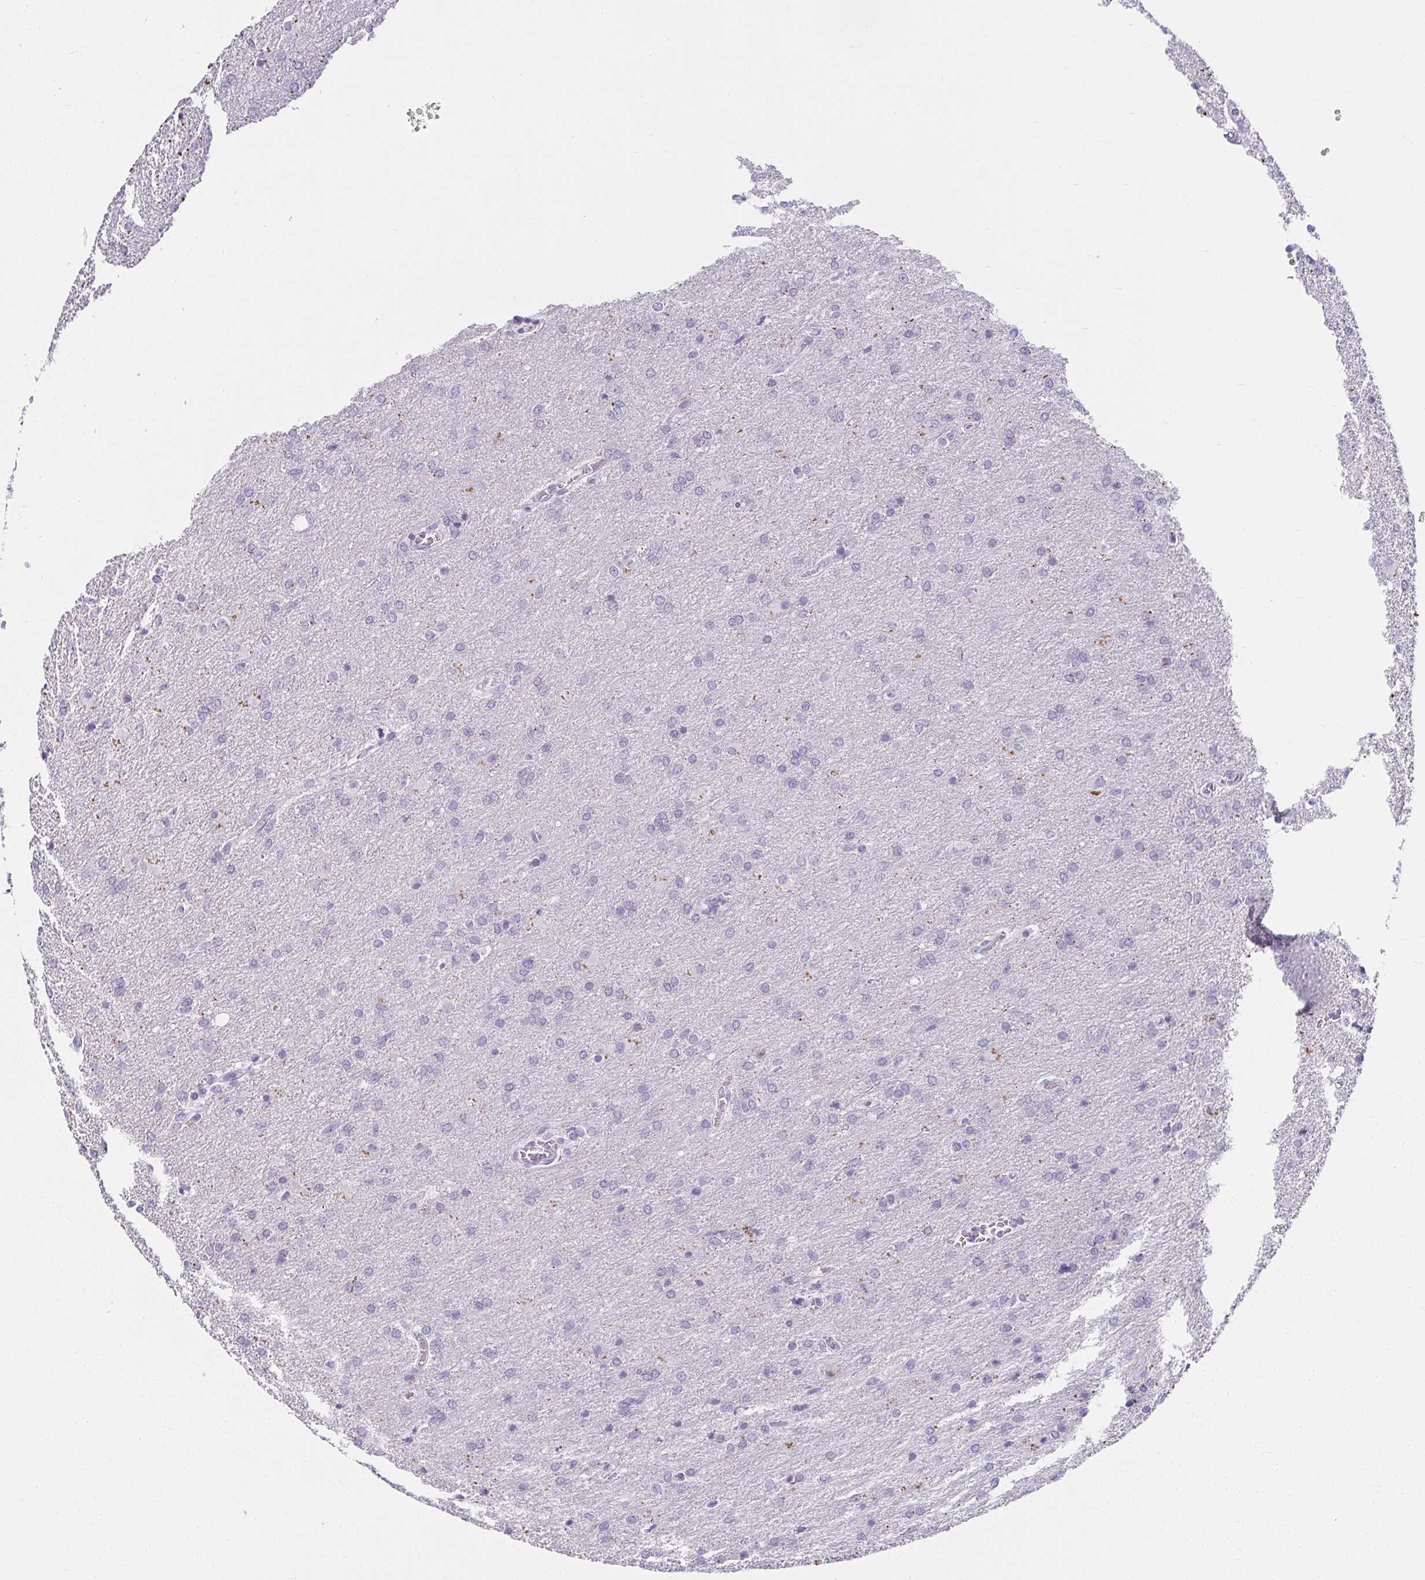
{"staining": {"intensity": "negative", "quantity": "none", "location": "none"}, "tissue": "glioma", "cell_type": "Tumor cells", "image_type": "cancer", "snomed": [{"axis": "morphology", "description": "Glioma, malignant, High grade"}, {"axis": "topography", "description": "Brain"}], "caption": "Tumor cells are negative for brown protein staining in high-grade glioma (malignant). (DAB IHC with hematoxylin counter stain).", "gene": "MOBP", "patient": {"sex": "male", "age": 68}}